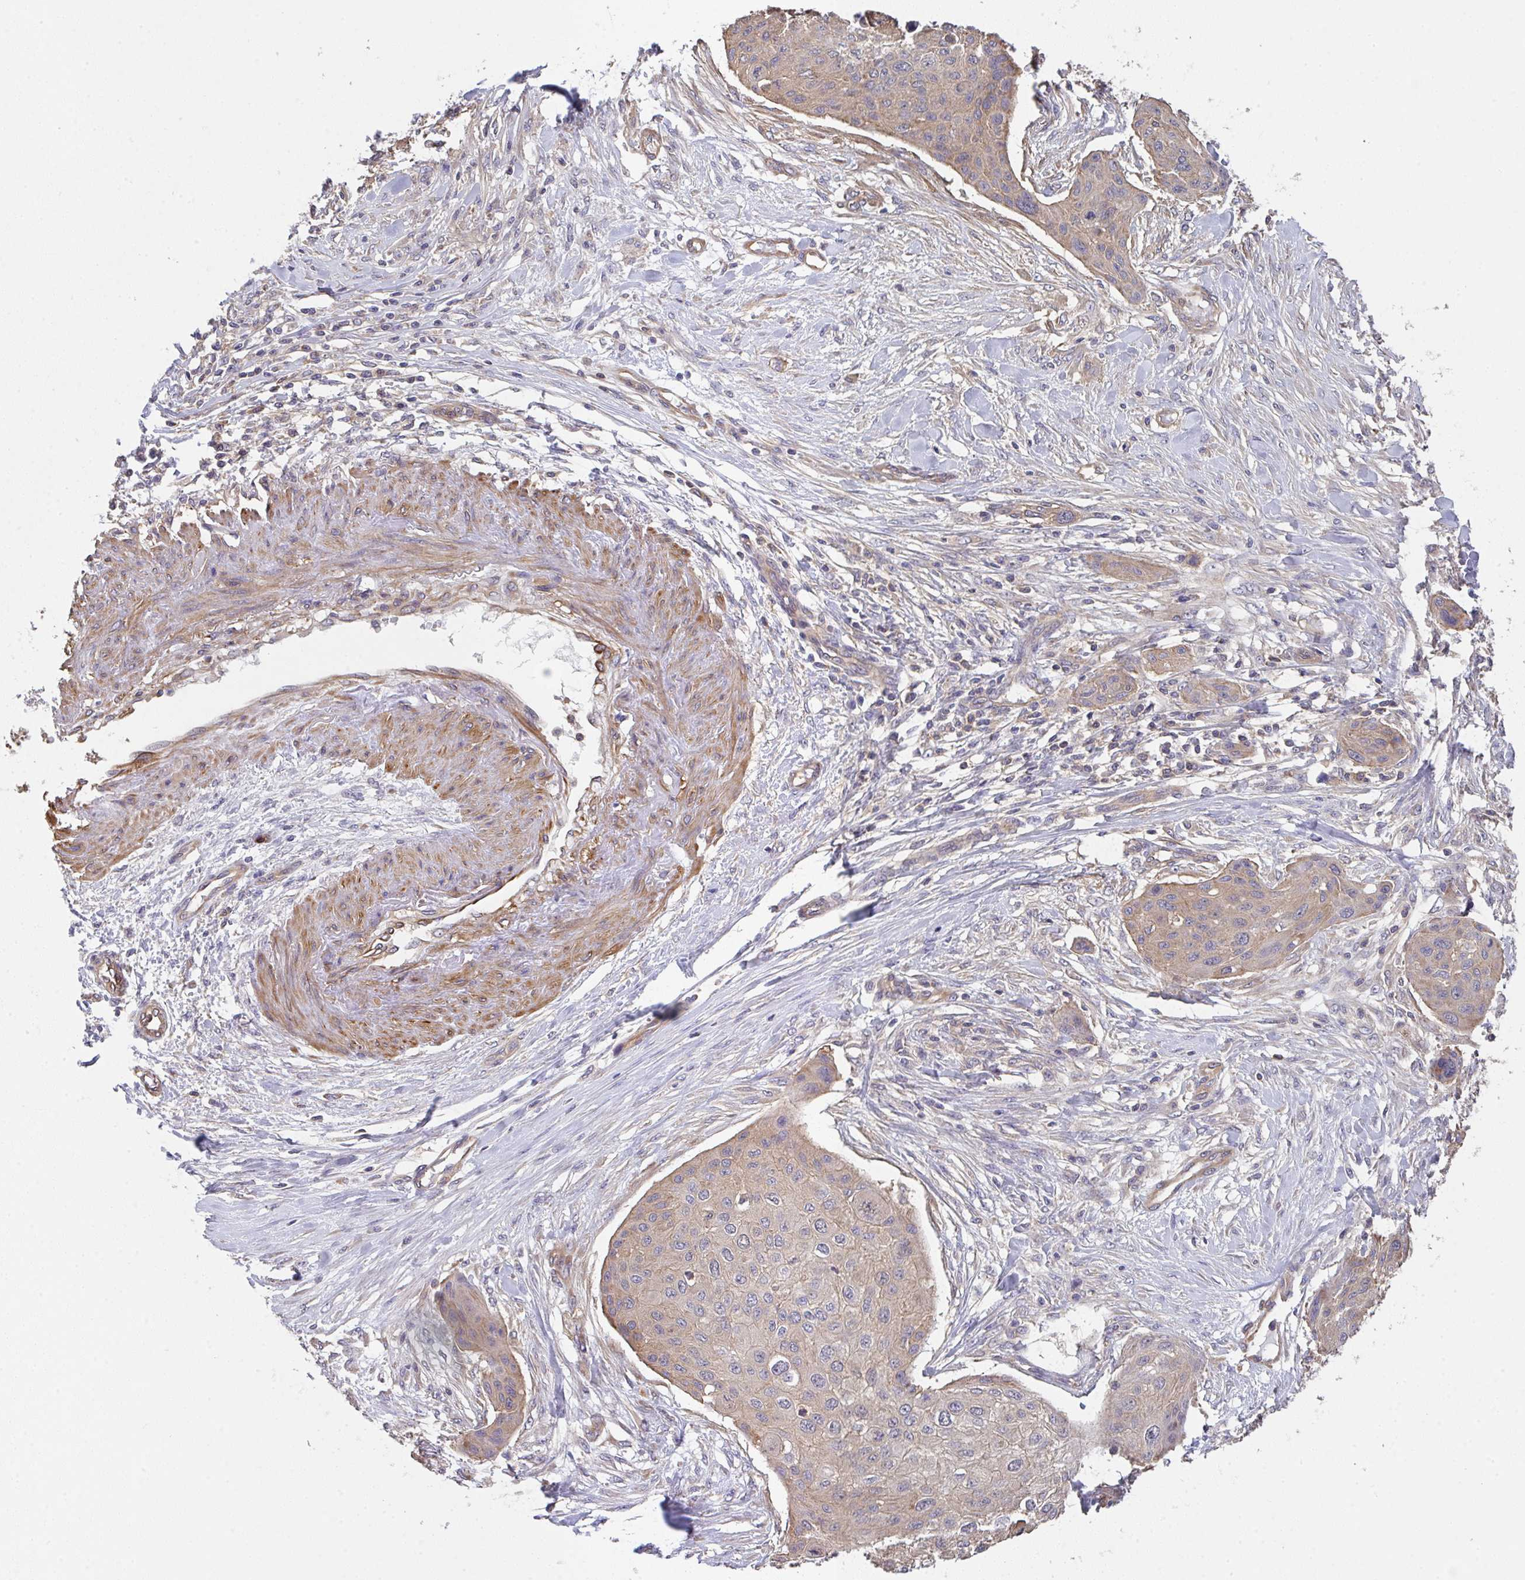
{"staining": {"intensity": "weak", "quantity": "<25%", "location": "cytoplasmic/membranous"}, "tissue": "skin cancer", "cell_type": "Tumor cells", "image_type": "cancer", "snomed": [{"axis": "morphology", "description": "Squamous cell carcinoma, NOS"}, {"axis": "topography", "description": "Skin"}], "caption": "The photomicrograph reveals no staining of tumor cells in skin cancer (squamous cell carcinoma).", "gene": "TMEM229A", "patient": {"sex": "female", "age": 87}}